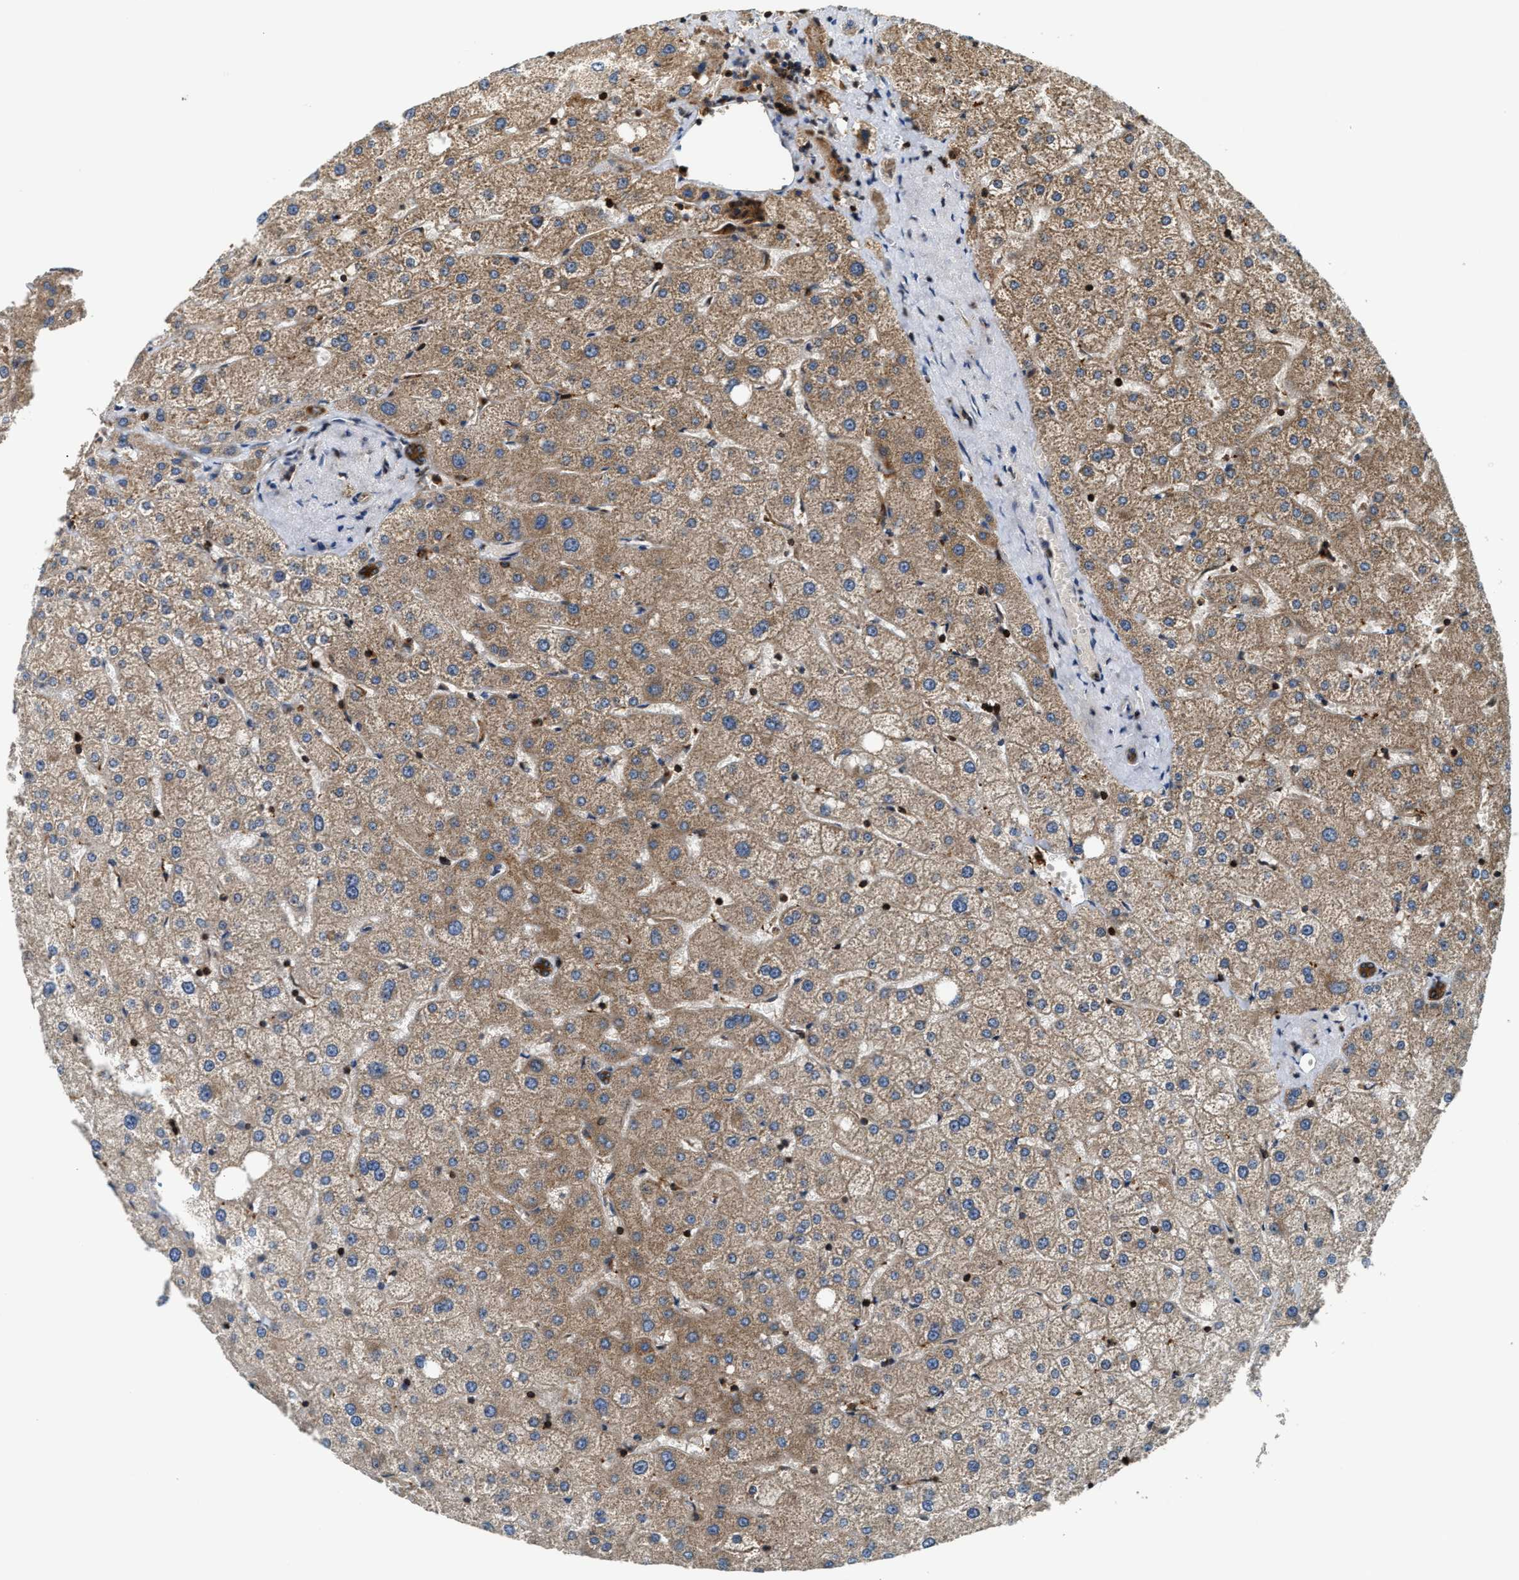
{"staining": {"intensity": "strong", "quantity": ">75%", "location": "cytoplasmic/membranous"}, "tissue": "liver", "cell_type": "Cholangiocytes", "image_type": "normal", "snomed": [{"axis": "morphology", "description": "Normal tissue, NOS"}, {"axis": "topography", "description": "Liver"}], "caption": "Cholangiocytes display strong cytoplasmic/membranous positivity in about >75% of cells in unremarkable liver.", "gene": "SNX5", "patient": {"sex": "male", "age": 73}}